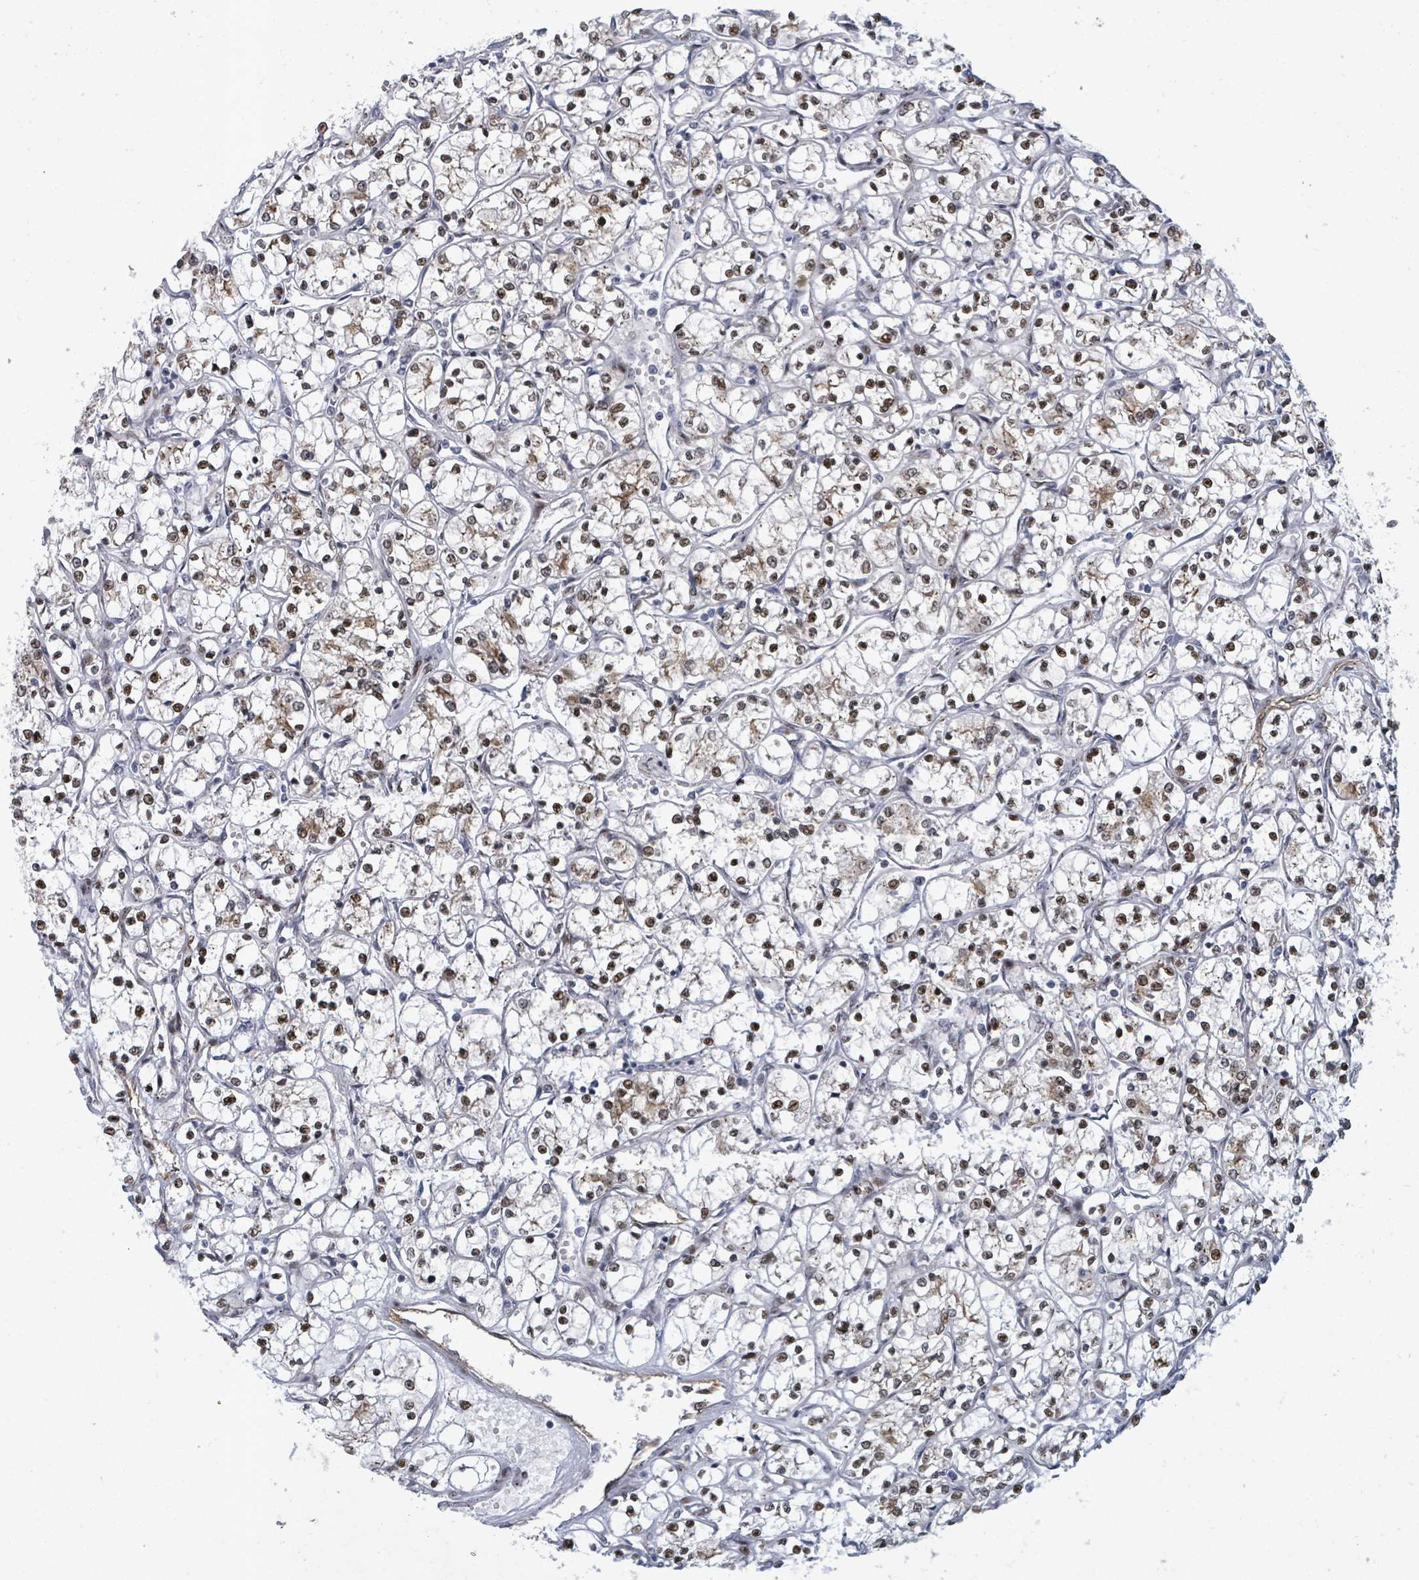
{"staining": {"intensity": "moderate", "quantity": "25%-75%", "location": "nuclear"}, "tissue": "renal cancer", "cell_type": "Tumor cells", "image_type": "cancer", "snomed": [{"axis": "morphology", "description": "Adenocarcinoma, NOS"}, {"axis": "topography", "description": "Kidney"}], "caption": "Renal cancer stained with a brown dye exhibits moderate nuclear positive expression in about 25%-75% of tumor cells.", "gene": "TUSC1", "patient": {"sex": "female", "age": 69}}